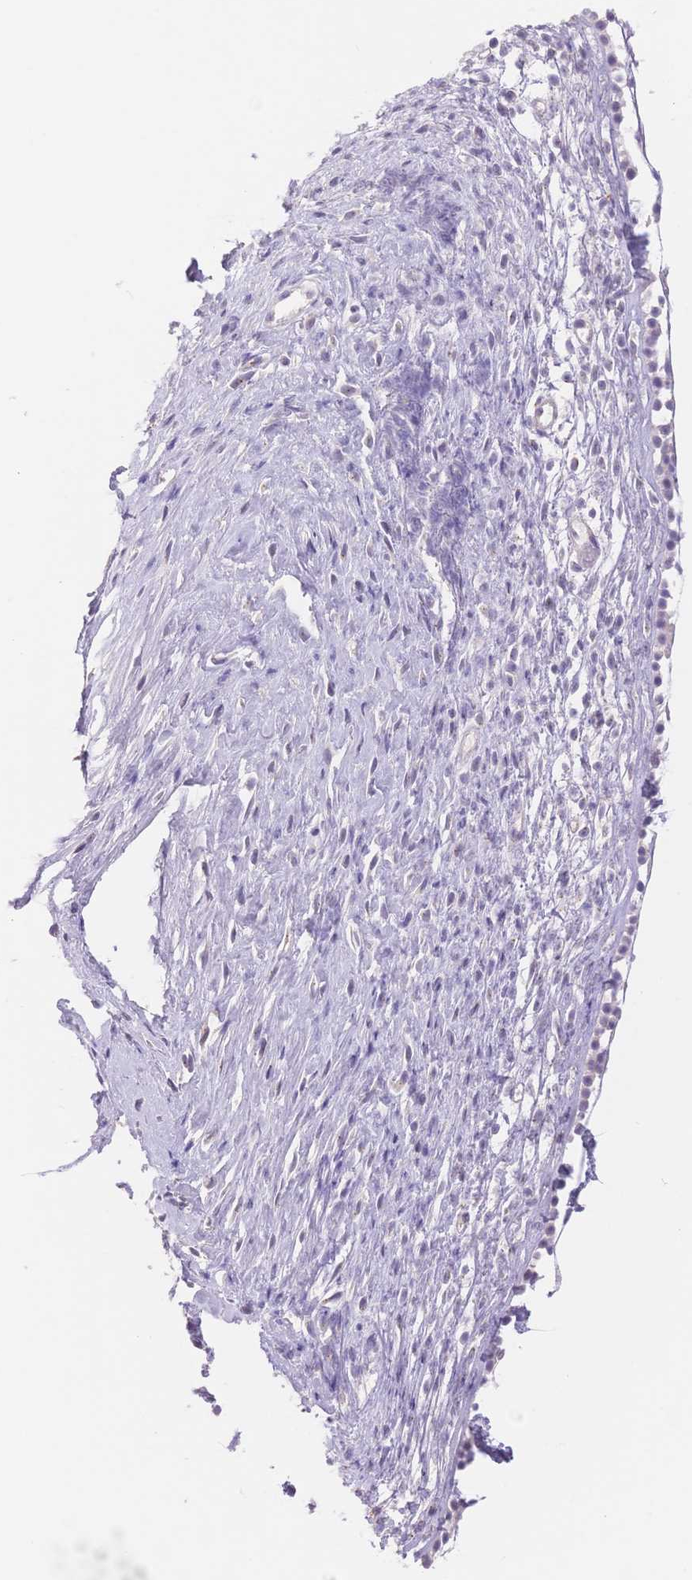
{"staining": {"intensity": "negative", "quantity": "none", "location": "none"}, "tissue": "nasopharynx", "cell_type": "Respiratory epithelial cells", "image_type": "normal", "snomed": [{"axis": "morphology", "description": "Normal tissue, NOS"}, {"axis": "topography", "description": "Nasopharynx"}], "caption": "Immunohistochemistry micrograph of benign nasopharynx: nasopharynx stained with DAB displays no significant protein staining in respiratory epithelial cells. The staining is performed using DAB (3,3'-diaminobenzidine) brown chromogen with nuclei counter-stained in using hematoxylin.", "gene": "MYOM1", "patient": {"sex": "male", "age": 24}}